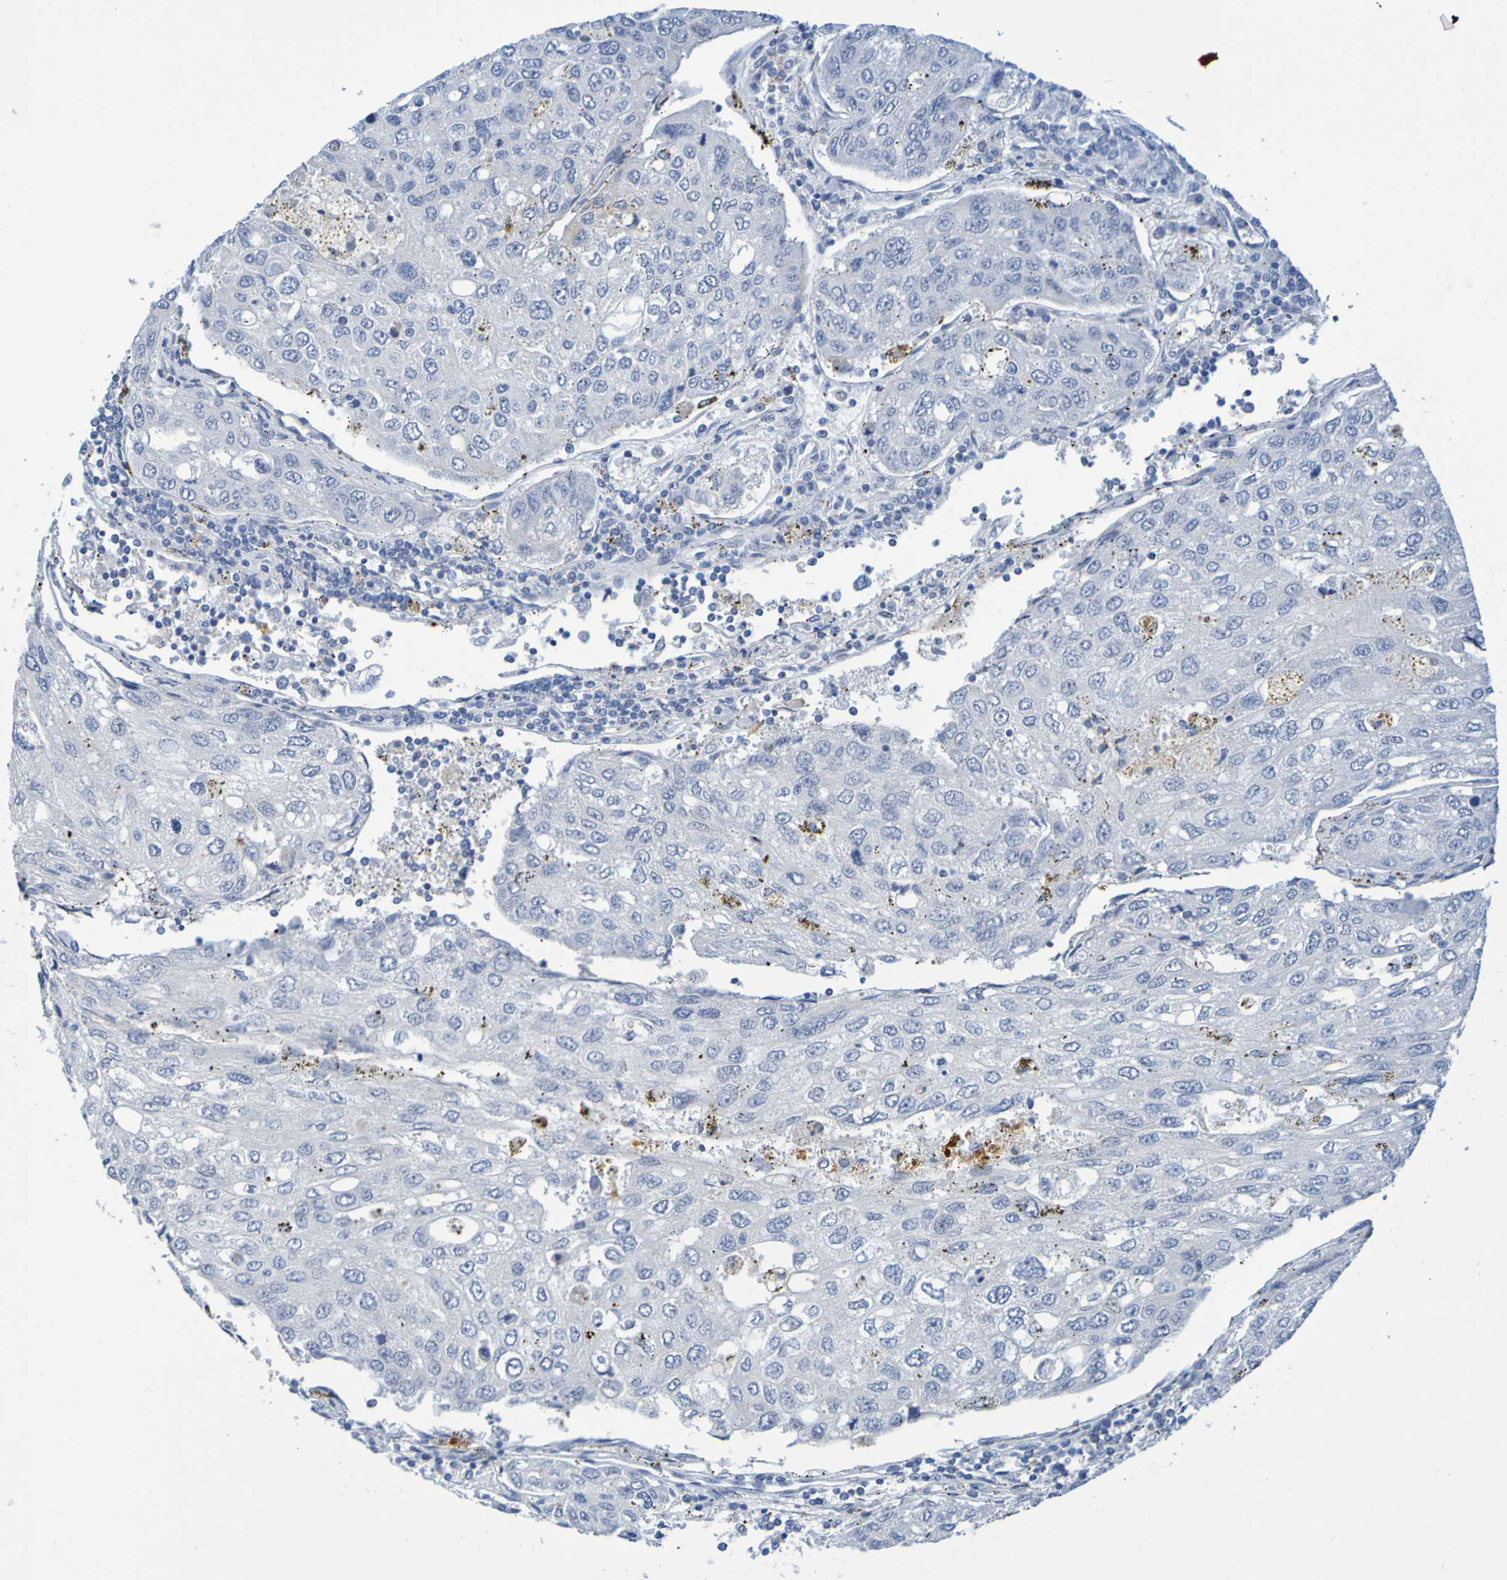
{"staining": {"intensity": "negative", "quantity": "none", "location": "none"}, "tissue": "urothelial cancer", "cell_type": "Tumor cells", "image_type": "cancer", "snomed": [{"axis": "morphology", "description": "Urothelial carcinoma, High grade"}, {"axis": "topography", "description": "Lymph node"}, {"axis": "topography", "description": "Urinary bladder"}], "caption": "Human high-grade urothelial carcinoma stained for a protein using immunohistochemistry (IHC) reveals no staining in tumor cells.", "gene": "IL10", "patient": {"sex": "male", "age": 51}}